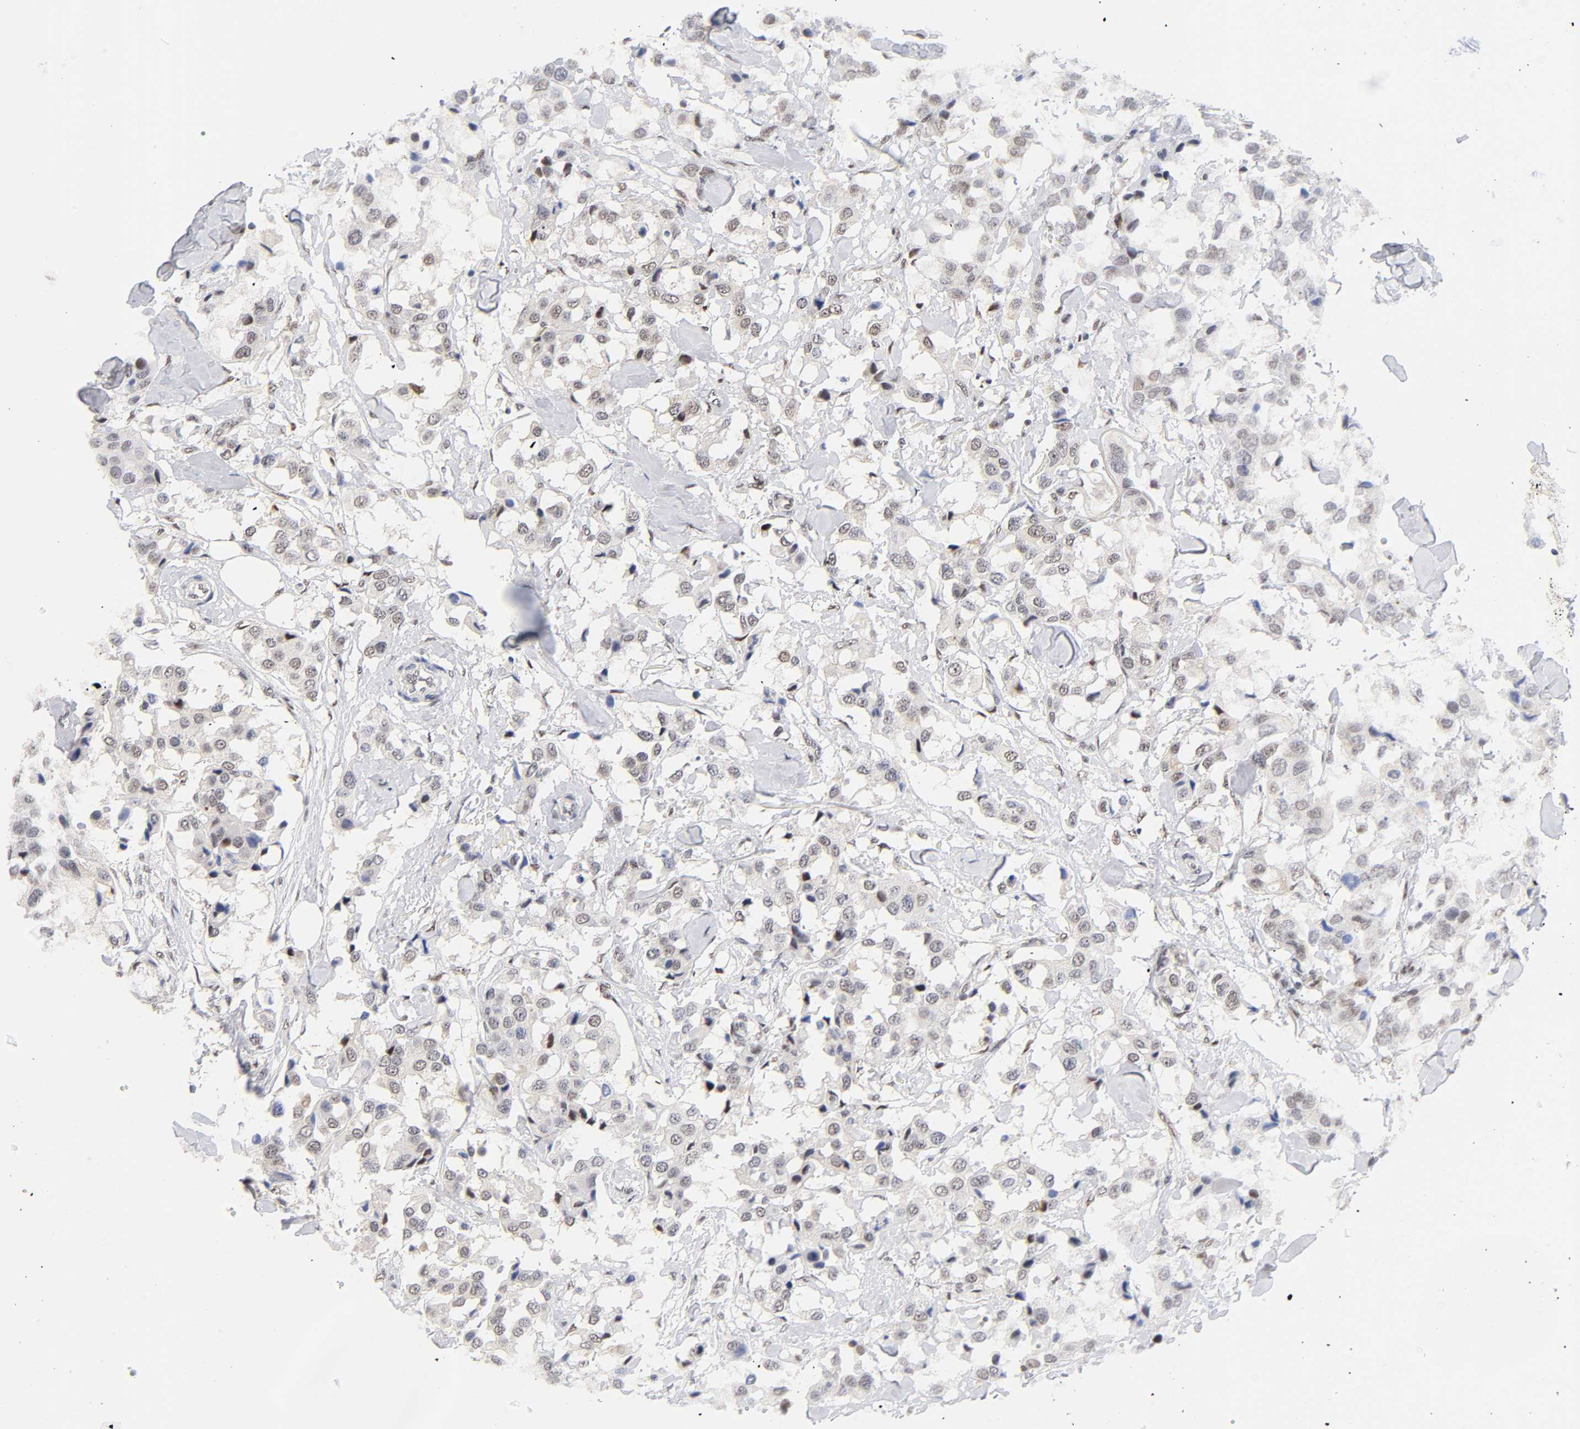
{"staining": {"intensity": "weak", "quantity": "25%-75%", "location": "nuclear"}, "tissue": "breast cancer", "cell_type": "Tumor cells", "image_type": "cancer", "snomed": [{"axis": "morphology", "description": "Duct carcinoma"}, {"axis": "topography", "description": "Breast"}], "caption": "Breast intraductal carcinoma stained with a brown dye demonstrates weak nuclear positive expression in about 25%-75% of tumor cells.", "gene": "TP53RK", "patient": {"sex": "female", "age": 80}}